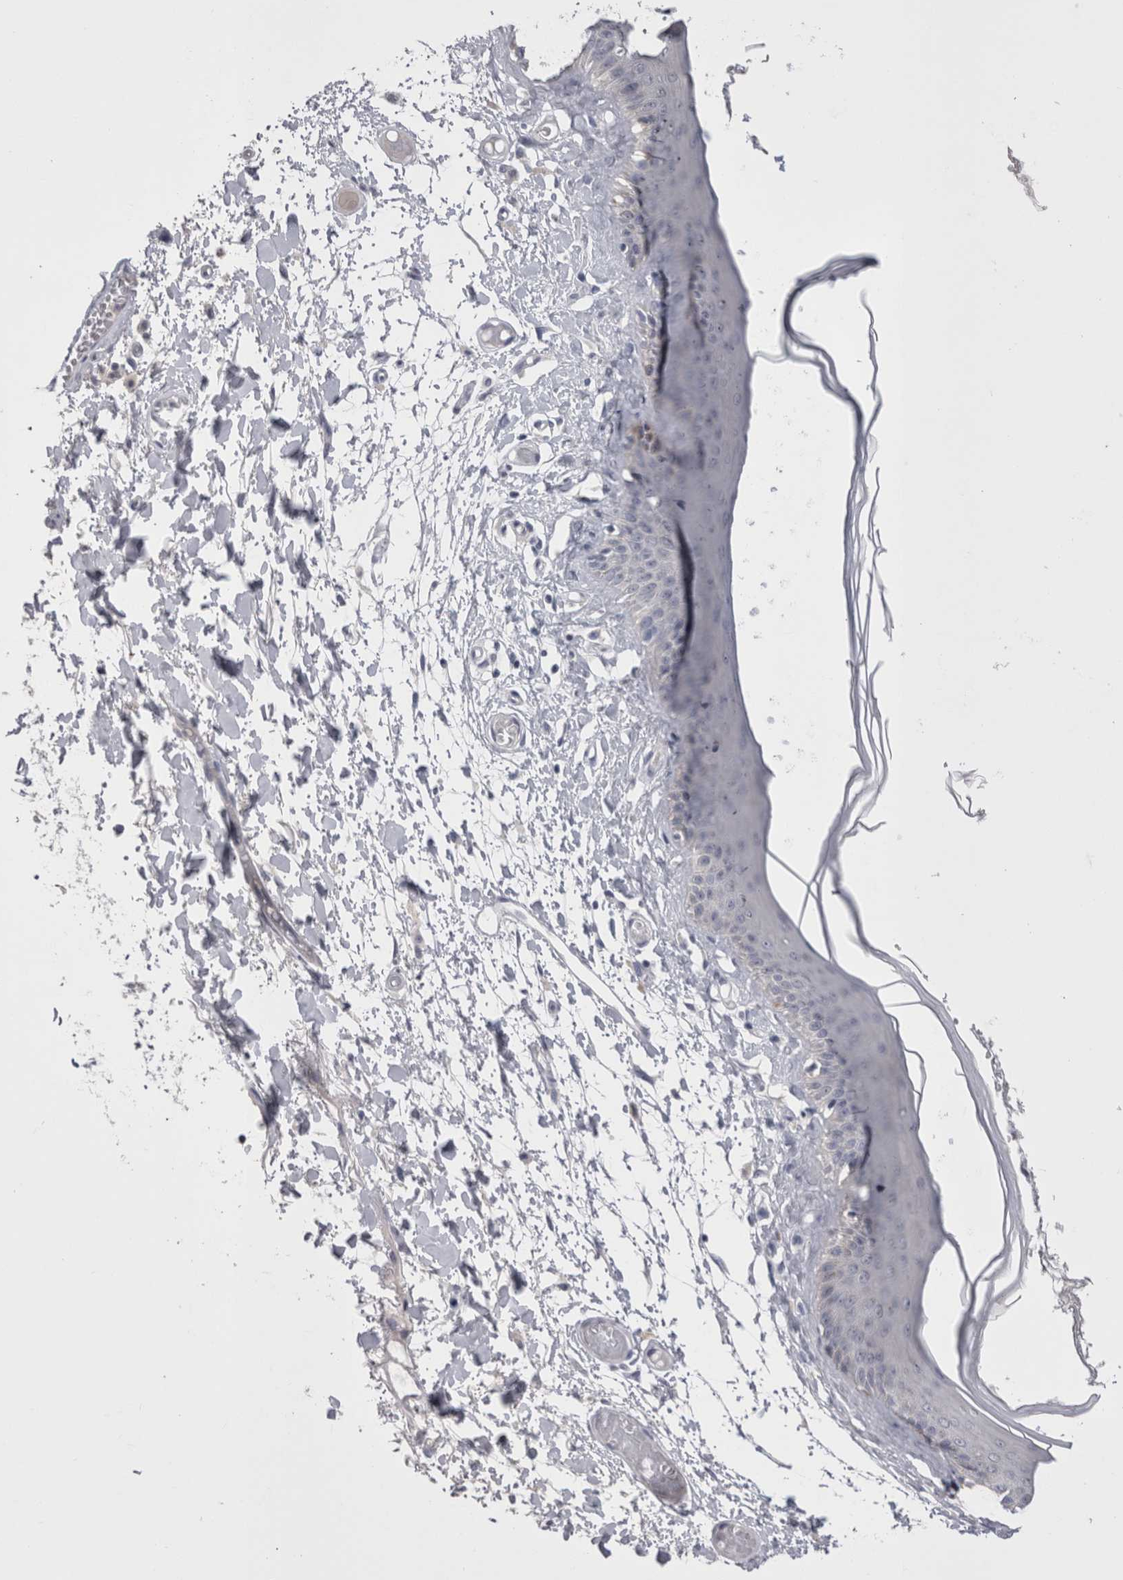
{"staining": {"intensity": "moderate", "quantity": "<25%", "location": "cytoplasmic/membranous"}, "tissue": "skin", "cell_type": "Epidermal cells", "image_type": "normal", "snomed": [{"axis": "morphology", "description": "Normal tissue, NOS"}, {"axis": "topography", "description": "Vulva"}], "caption": "This image displays immunohistochemistry (IHC) staining of benign human skin, with low moderate cytoplasmic/membranous staining in about <25% of epidermal cells.", "gene": "PWP2", "patient": {"sex": "female", "age": 73}}